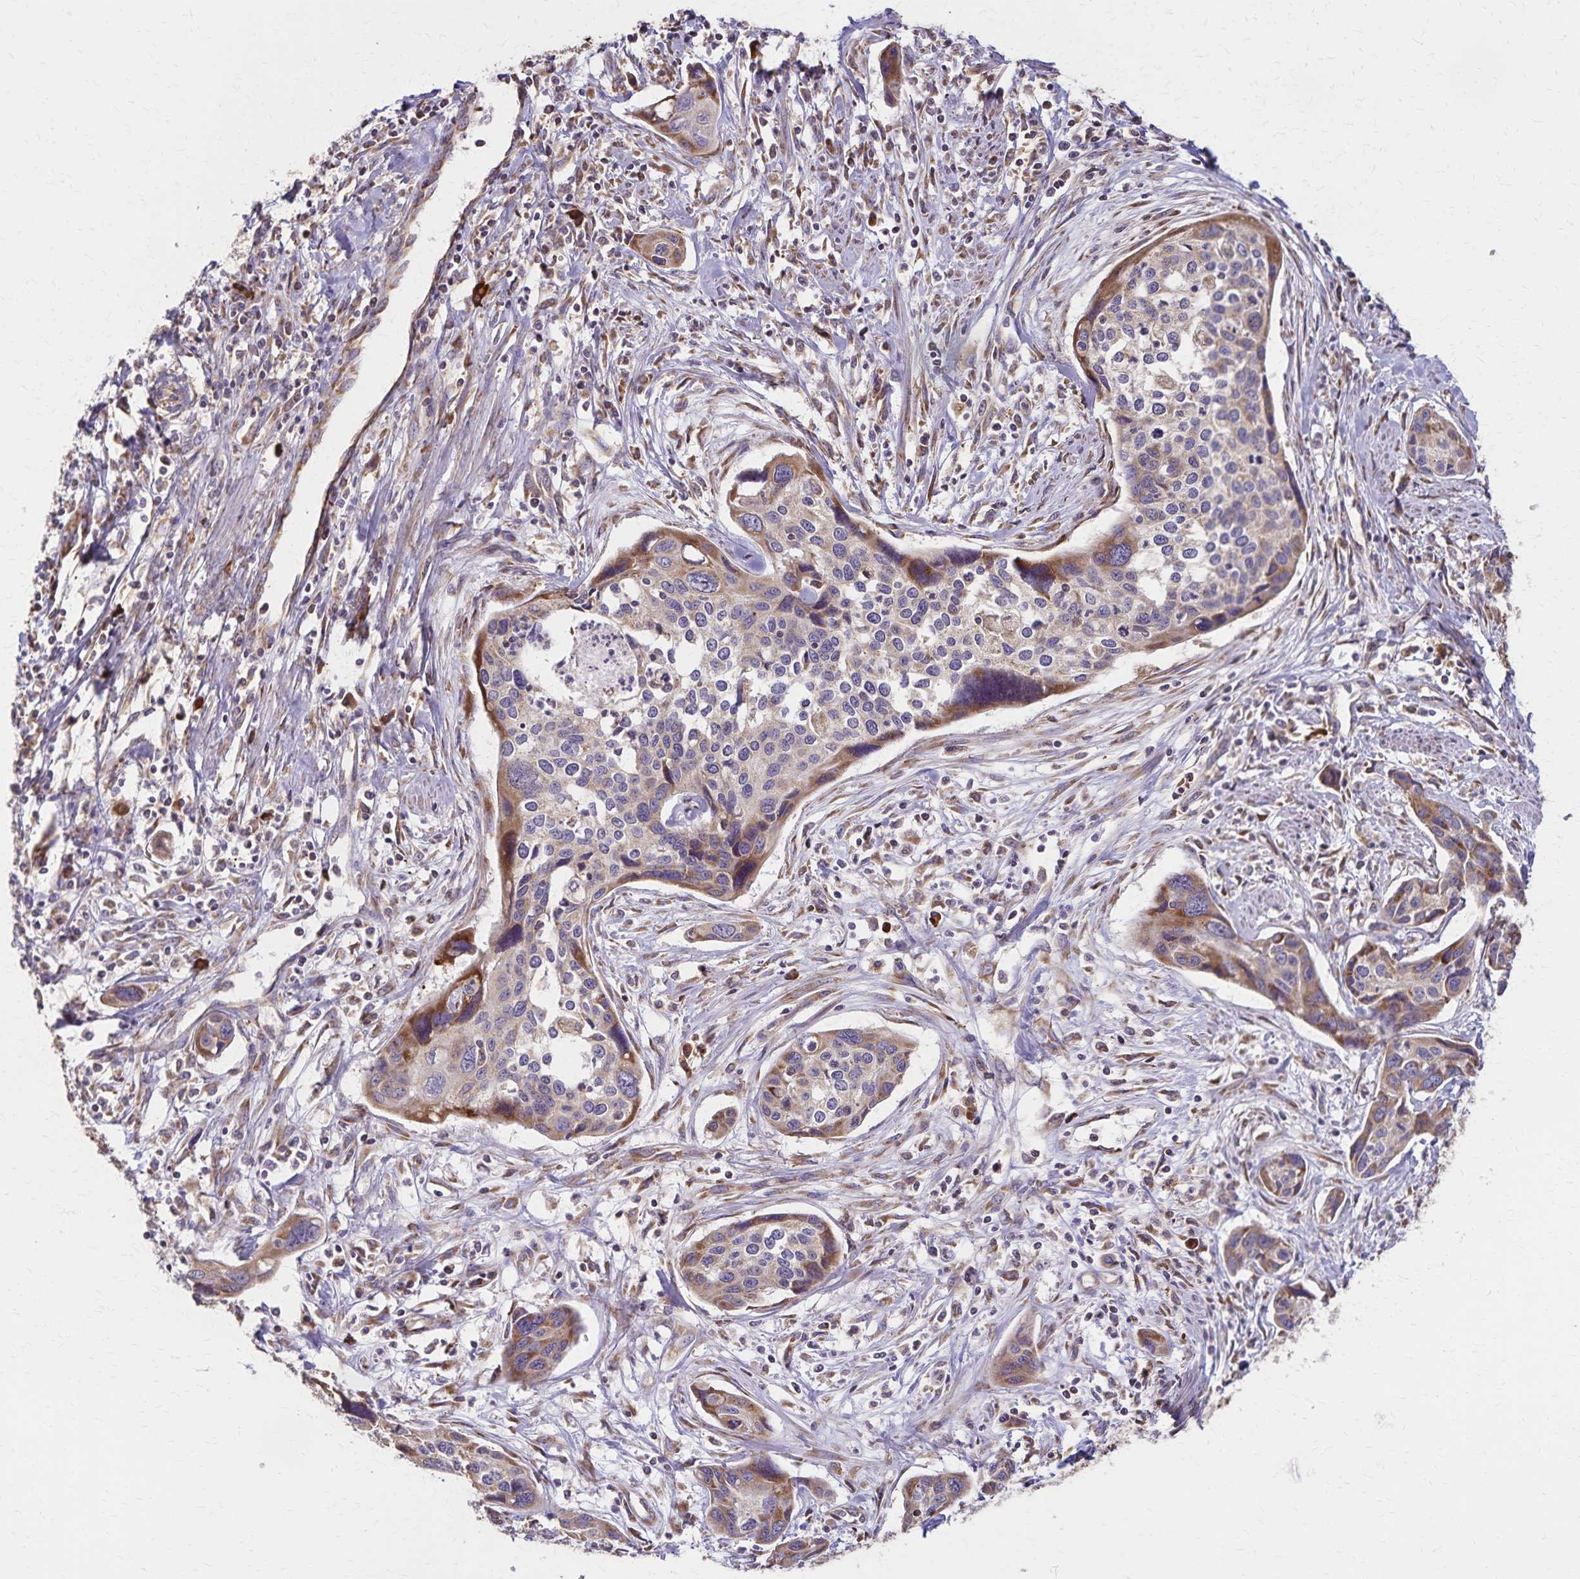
{"staining": {"intensity": "moderate", "quantity": "25%-75%", "location": "cytoplasmic/membranous"}, "tissue": "cervical cancer", "cell_type": "Tumor cells", "image_type": "cancer", "snomed": [{"axis": "morphology", "description": "Squamous cell carcinoma, NOS"}, {"axis": "topography", "description": "Cervix"}], "caption": "This micrograph reveals immunohistochemistry staining of cervical cancer, with medium moderate cytoplasmic/membranous positivity in approximately 25%-75% of tumor cells.", "gene": "RNF10", "patient": {"sex": "female", "age": 31}}